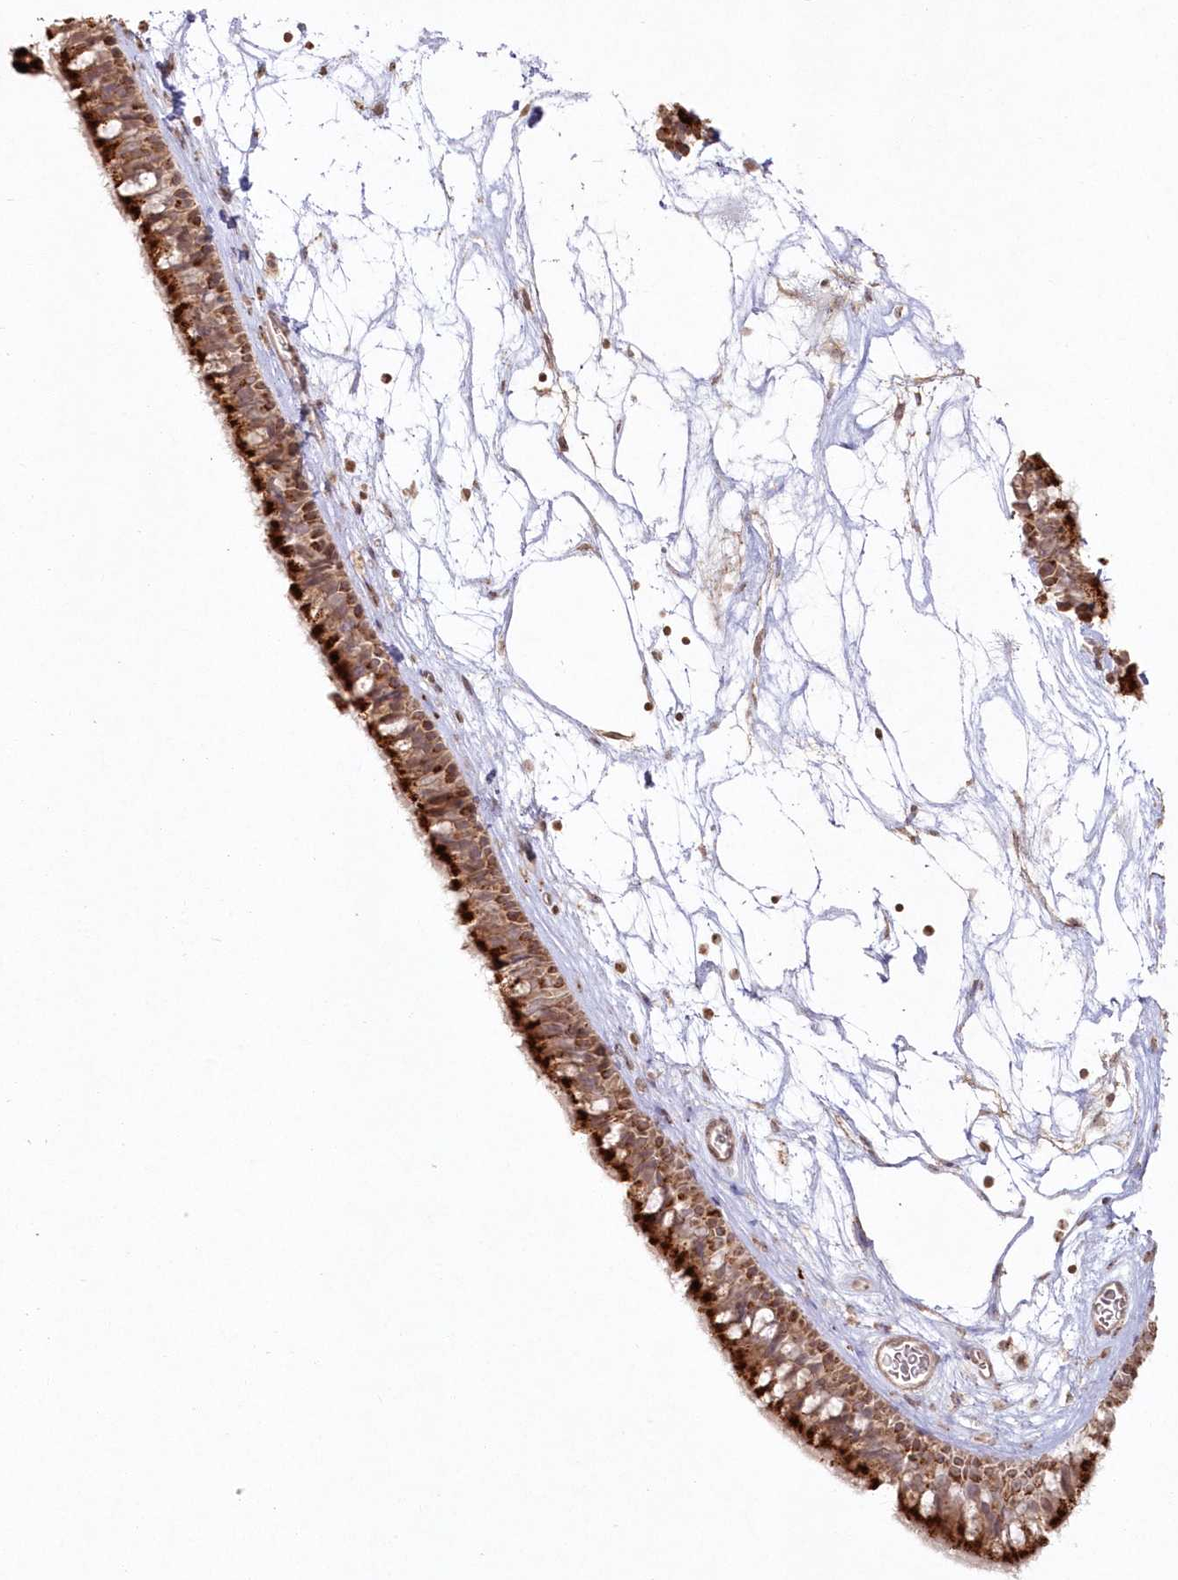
{"staining": {"intensity": "strong", "quantity": ">75%", "location": "cytoplasmic/membranous"}, "tissue": "nasopharynx", "cell_type": "Respiratory epithelial cells", "image_type": "normal", "snomed": [{"axis": "morphology", "description": "Normal tissue, NOS"}, {"axis": "topography", "description": "Nasopharynx"}], "caption": "Protein positivity by immunohistochemistry (IHC) exhibits strong cytoplasmic/membranous expression in about >75% of respiratory epithelial cells in benign nasopharynx.", "gene": "ARSB", "patient": {"sex": "male", "age": 64}}